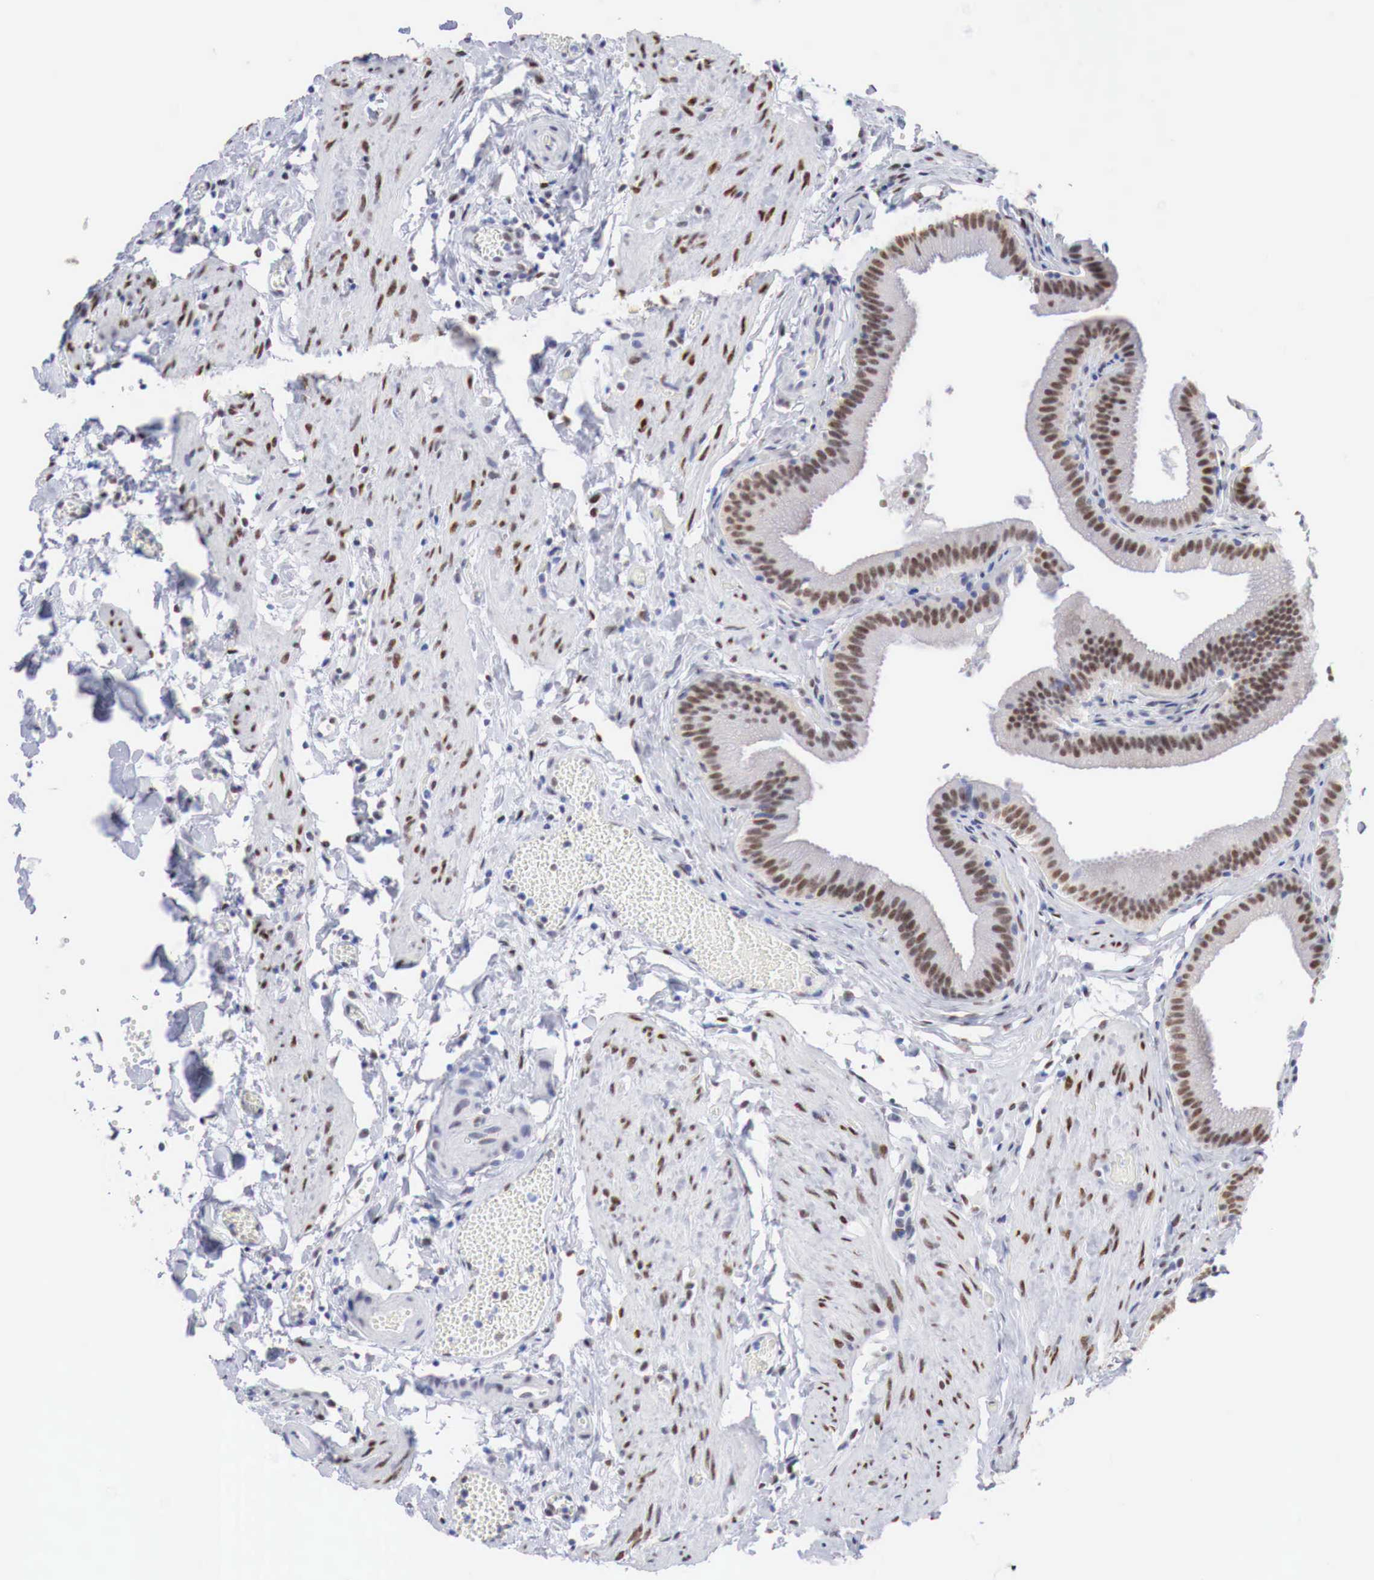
{"staining": {"intensity": "strong", "quantity": ">75%", "location": "nuclear"}, "tissue": "gallbladder", "cell_type": "Glandular cells", "image_type": "normal", "snomed": [{"axis": "morphology", "description": "Normal tissue, NOS"}, {"axis": "topography", "description": "Gallbladder"}], "caption": "Approximately >75% of glandular cells in unremarkable human gallbladder display strong nuclear protein expression as visualized by brown immunohistochemical staining.", "gene": "FOXP2", "patient": {"sex": "female", "age": 44}}